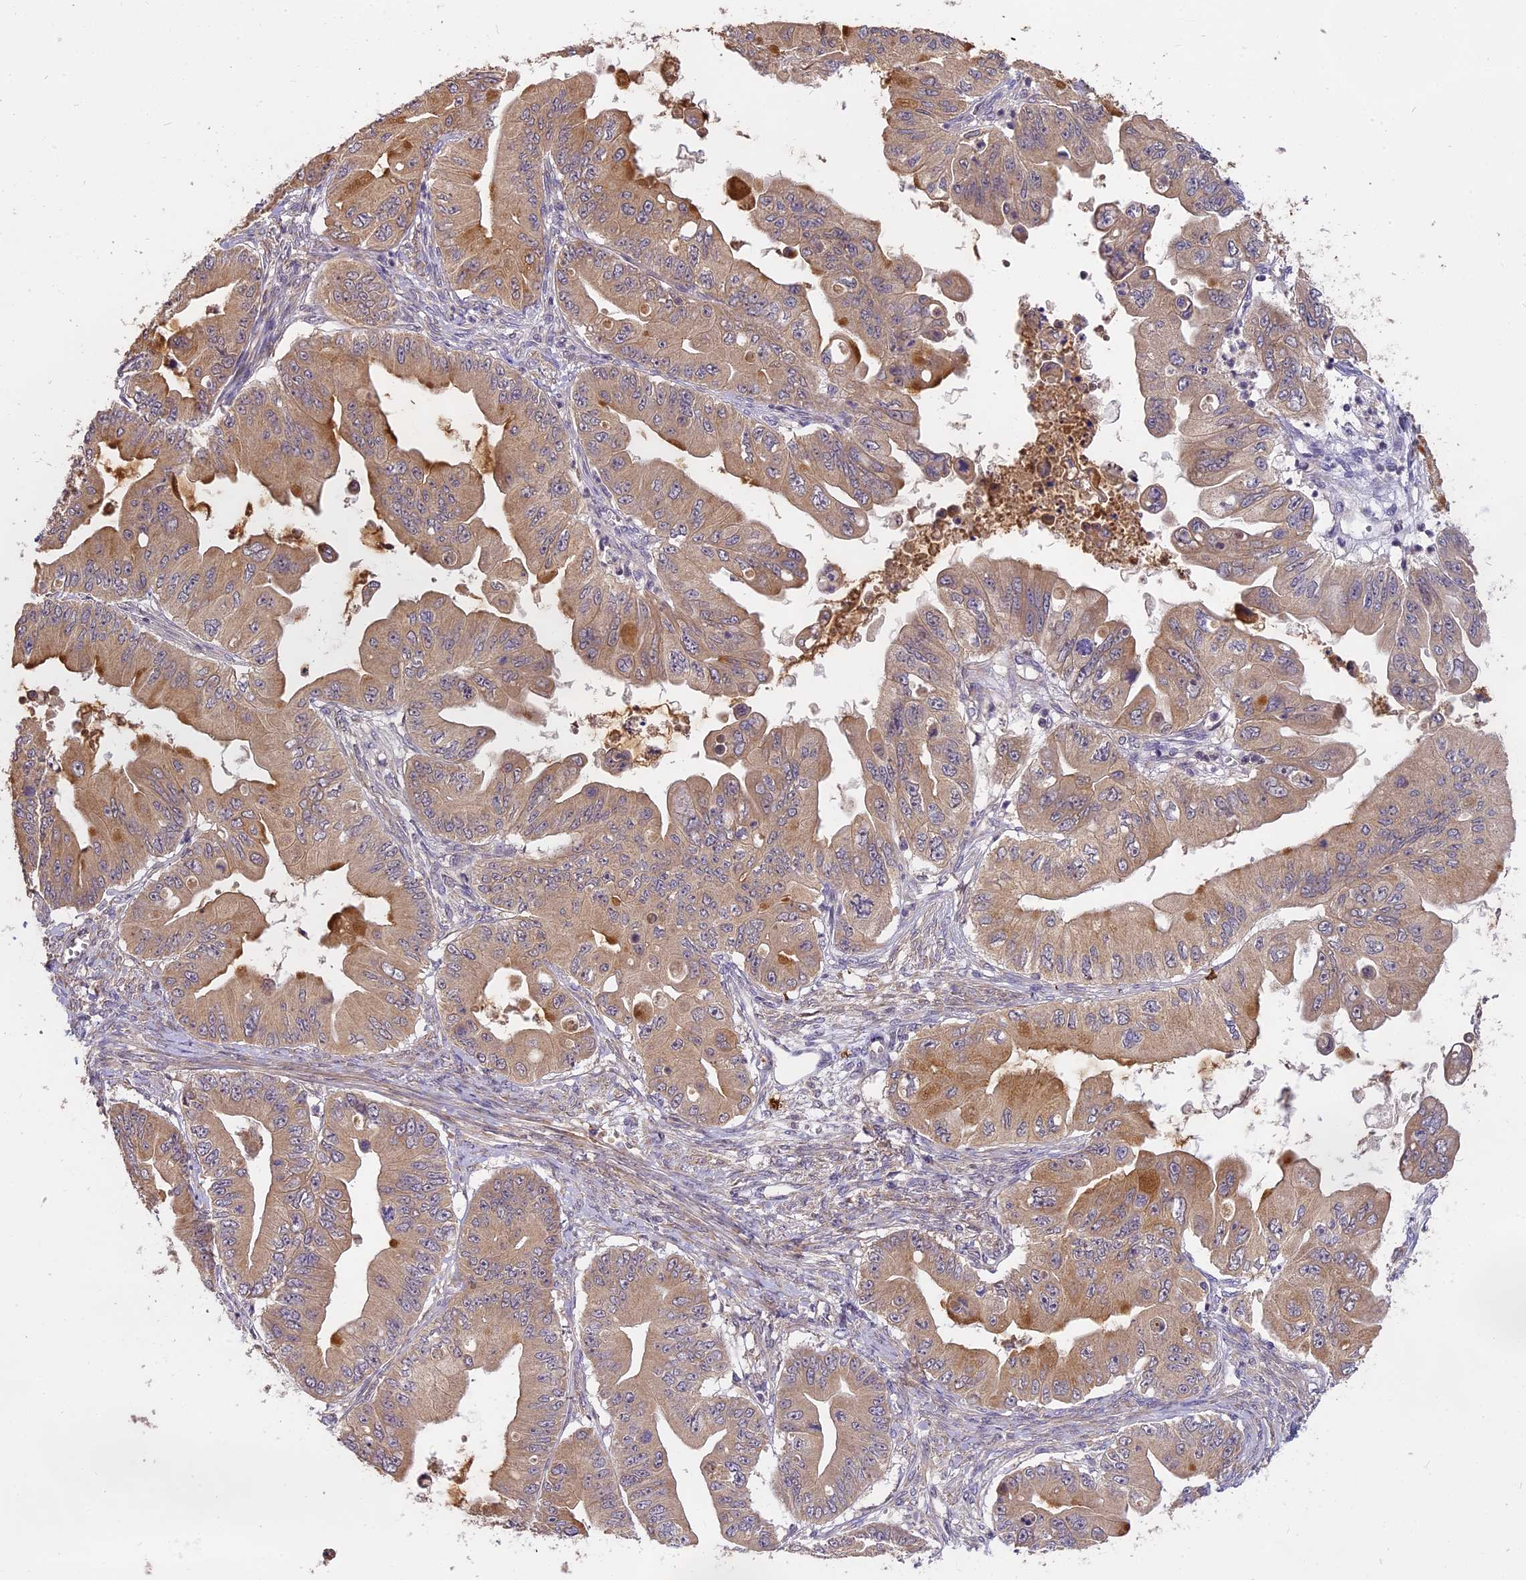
{"staining": {"intensity": "moderate", "quantity": "25%-75%", "location": "cytoplasmic/membranous"}, "tissue": "ovarian cancer", "cell_type": "Tumor cells", "image_type": "cancer", "snomed": [{"axis": "morphology", "description": "Cystadenocarcinoma, mucinous, NOS"}, {"axis": "topography", "description": "Ovary"}], "caption": "This is a histology image of immunohistochemistry (IHC) staining of ovarian cancer, which shows moderate expression in the cytoplasmic/membranous of tumor cells.", "gene": "MEMO1", "patient": {"sex": "female", "age": 71}}